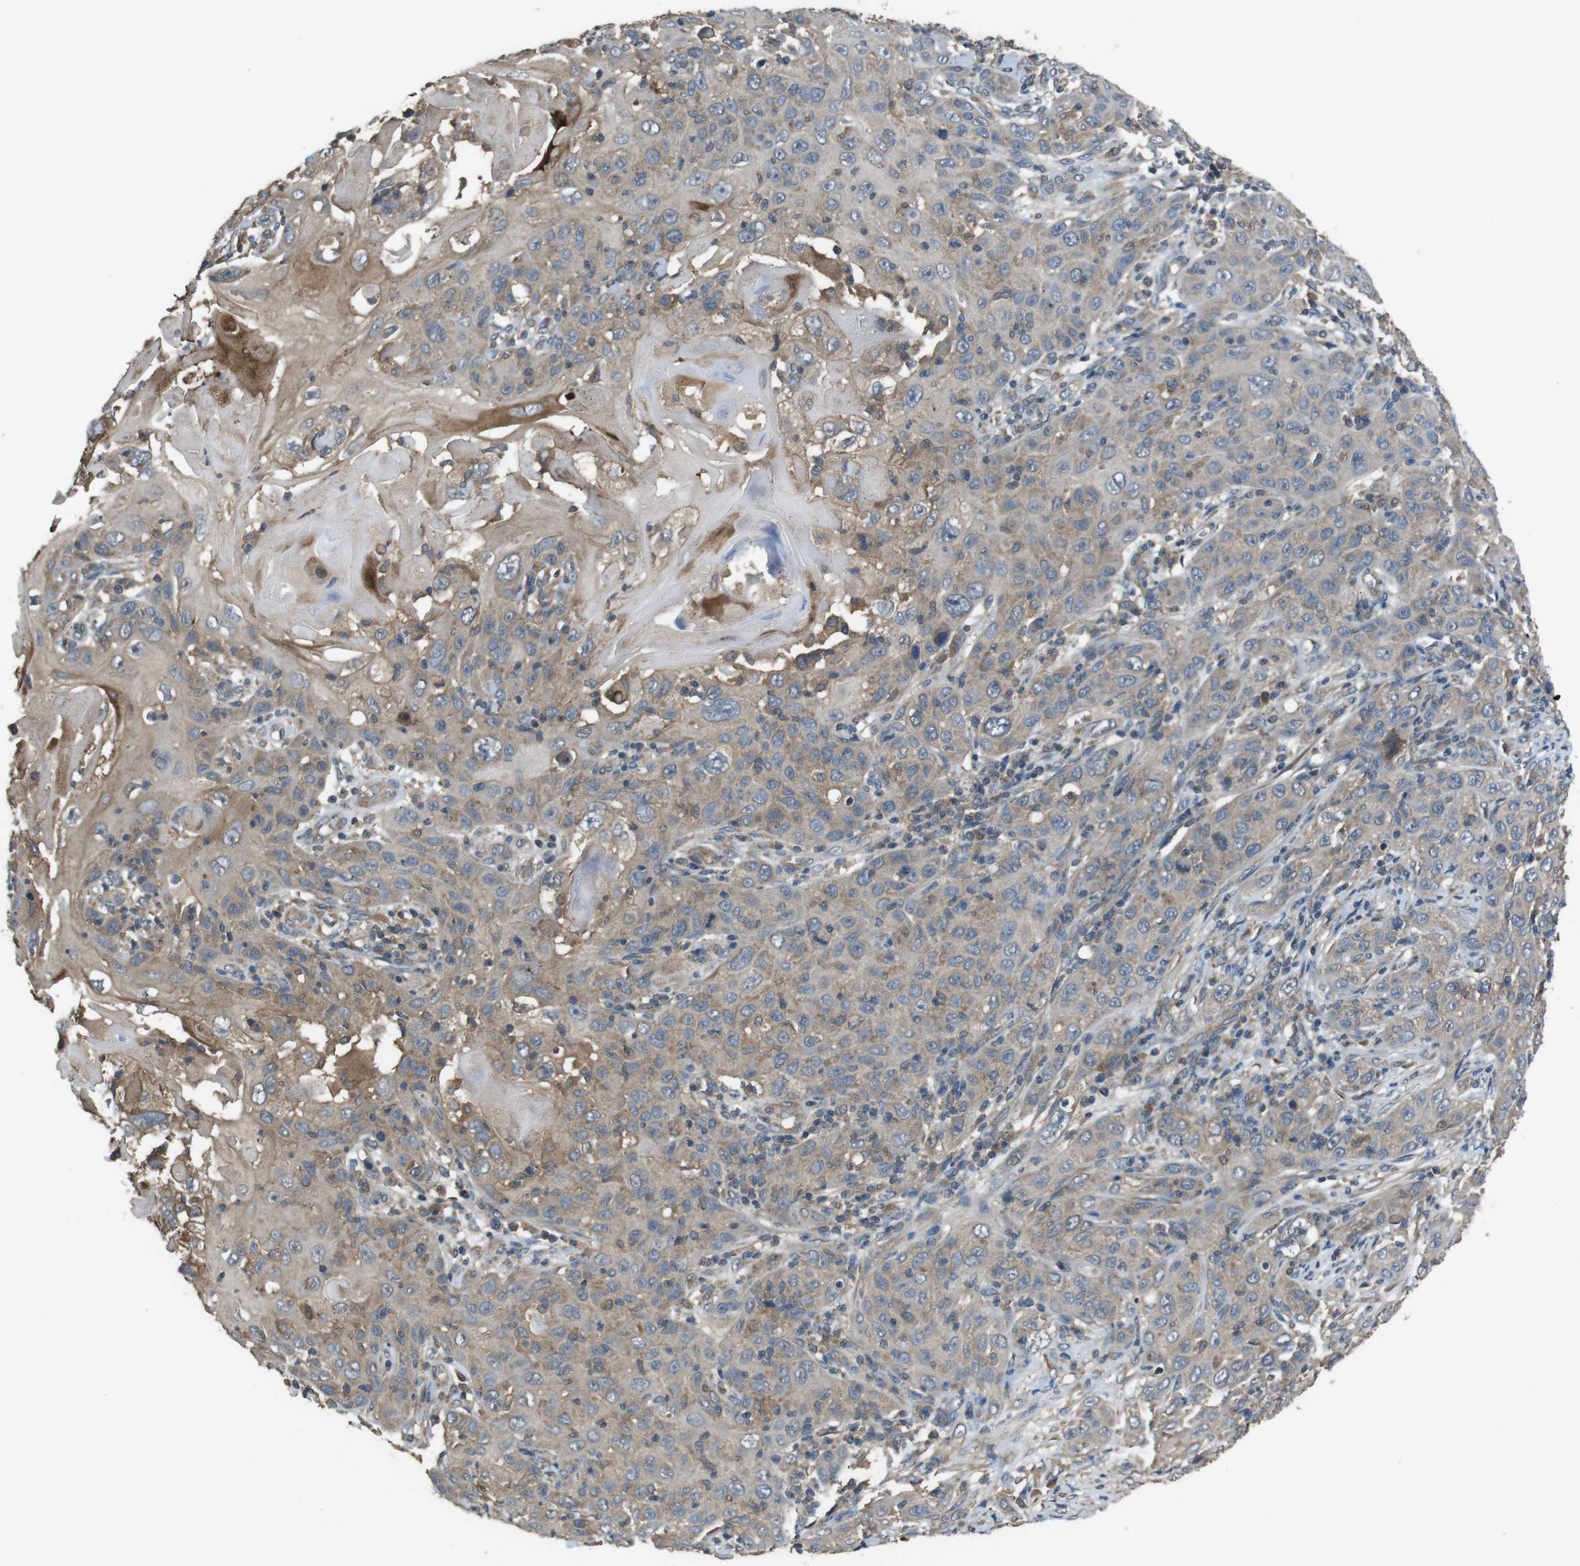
{"staining": {"intensity": "weak", "quantity": "25%-75%", "location": "cytoplasmic/membranous"}, "tissue": "skin cancer", "cell_type": "Tumor cells", "image_type": "cancer", "snomed": [{"axis": "morphology", "description": "Squamous cell carcinoma, NOS"}, {"axis": "topography", "description": "Skin"}], "caption": "IHC (DAB (3,3'-diaminobenzidine)) staining of human skin cancer reveals weak cytoplasmic/membranous protein staining in approximately 25%-75% of tumor cells.", "gene": "FUT2", "patient": {"sex": "female", "age": 88}}